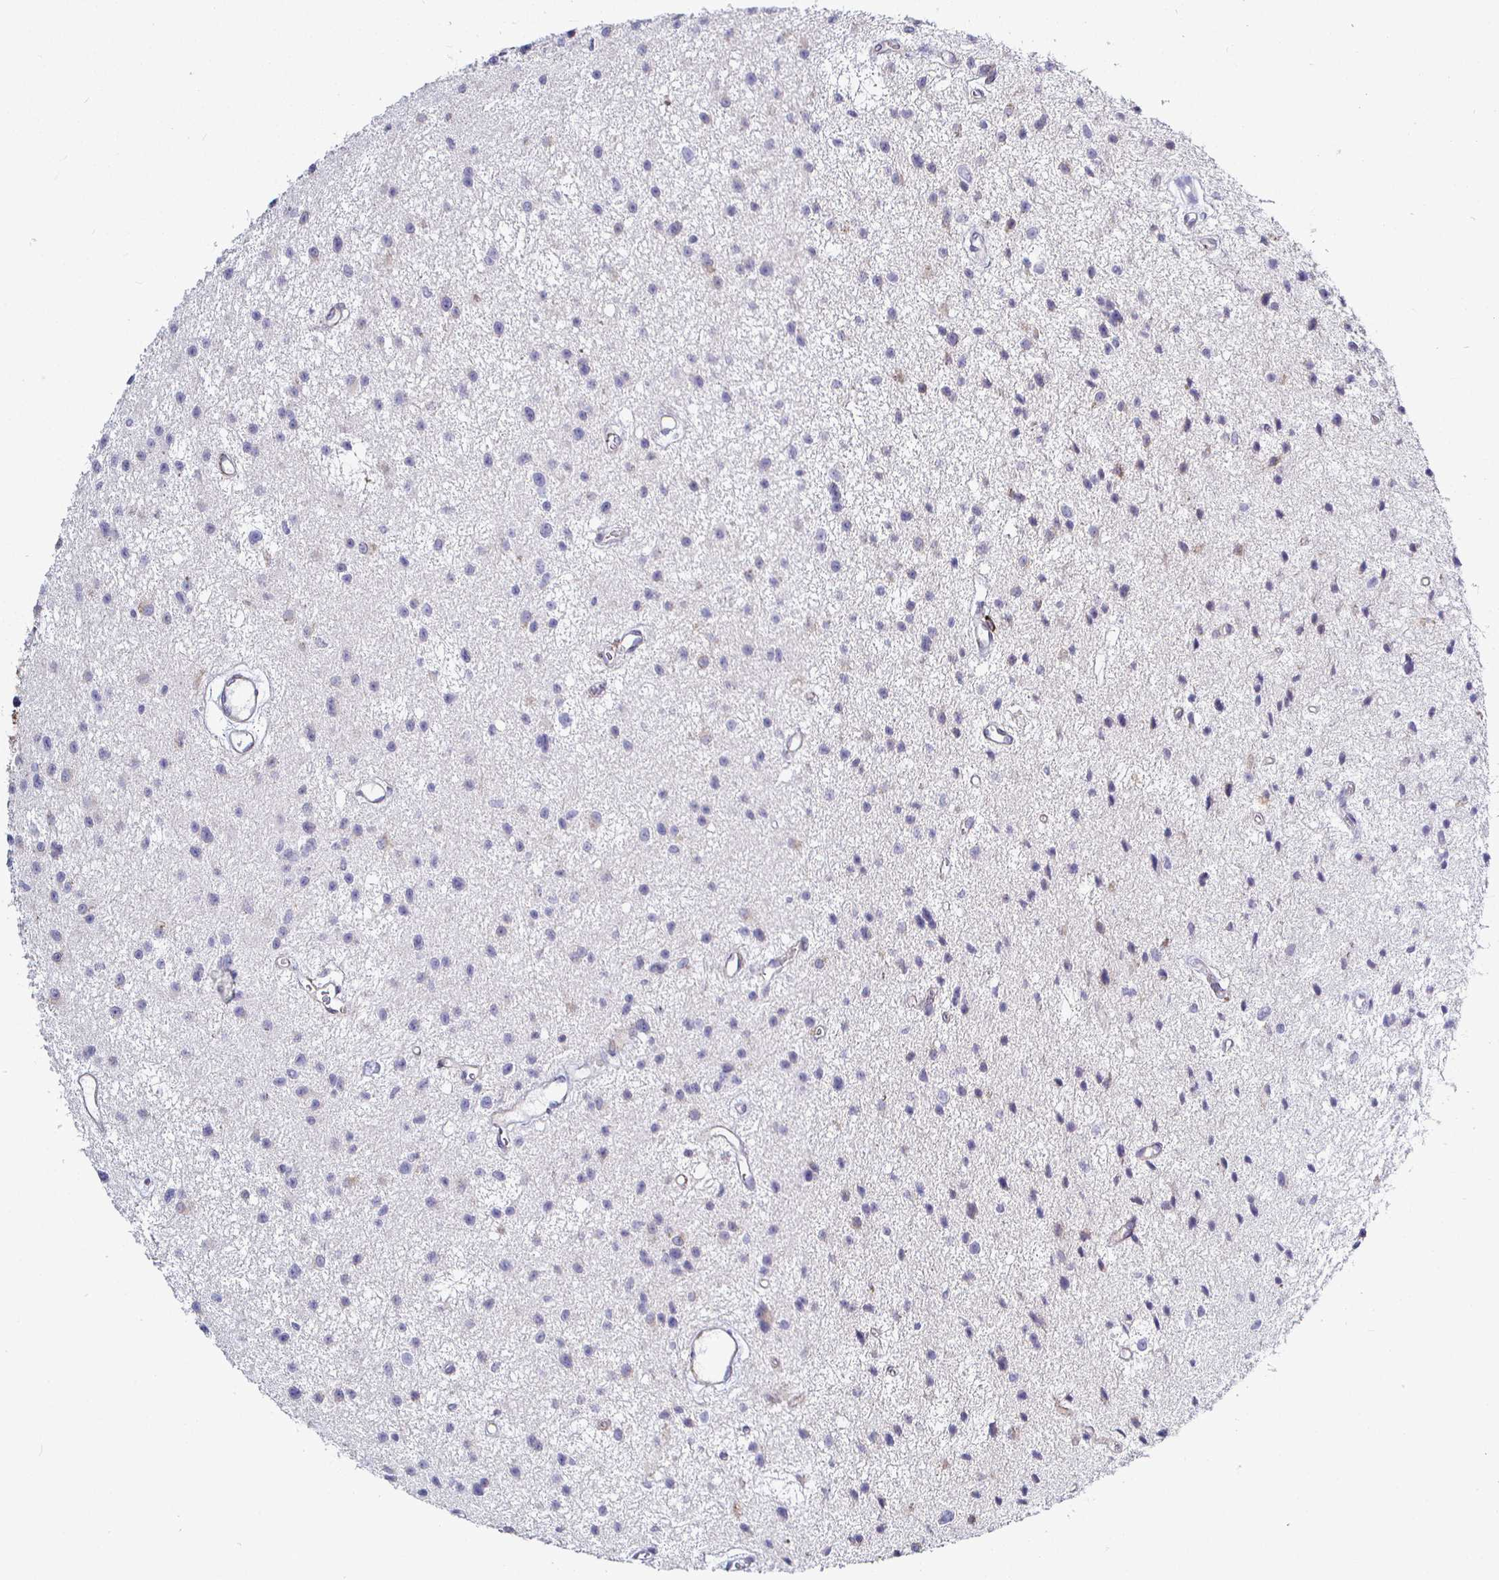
{"staining": {"intensity": "negative", "quantity": "none", "location": "none"}, "tissue": "glioma", "cell_type": "Tumor cells", "image_type": "cancer", "snomed": [{"axis": "morphology", "description": "Glioma, malignant, Low grade"}, {"axis": "topography", "description": "Brain"}], "caption": "IHC image of neoplastic tissue: human glioma stained with DAB (3,3'-diaminobenzidine) exhibits no significant protein expression in tumor cells.", "gene": "P4HA2", "patient": {"sex": "male", "age": 43}}